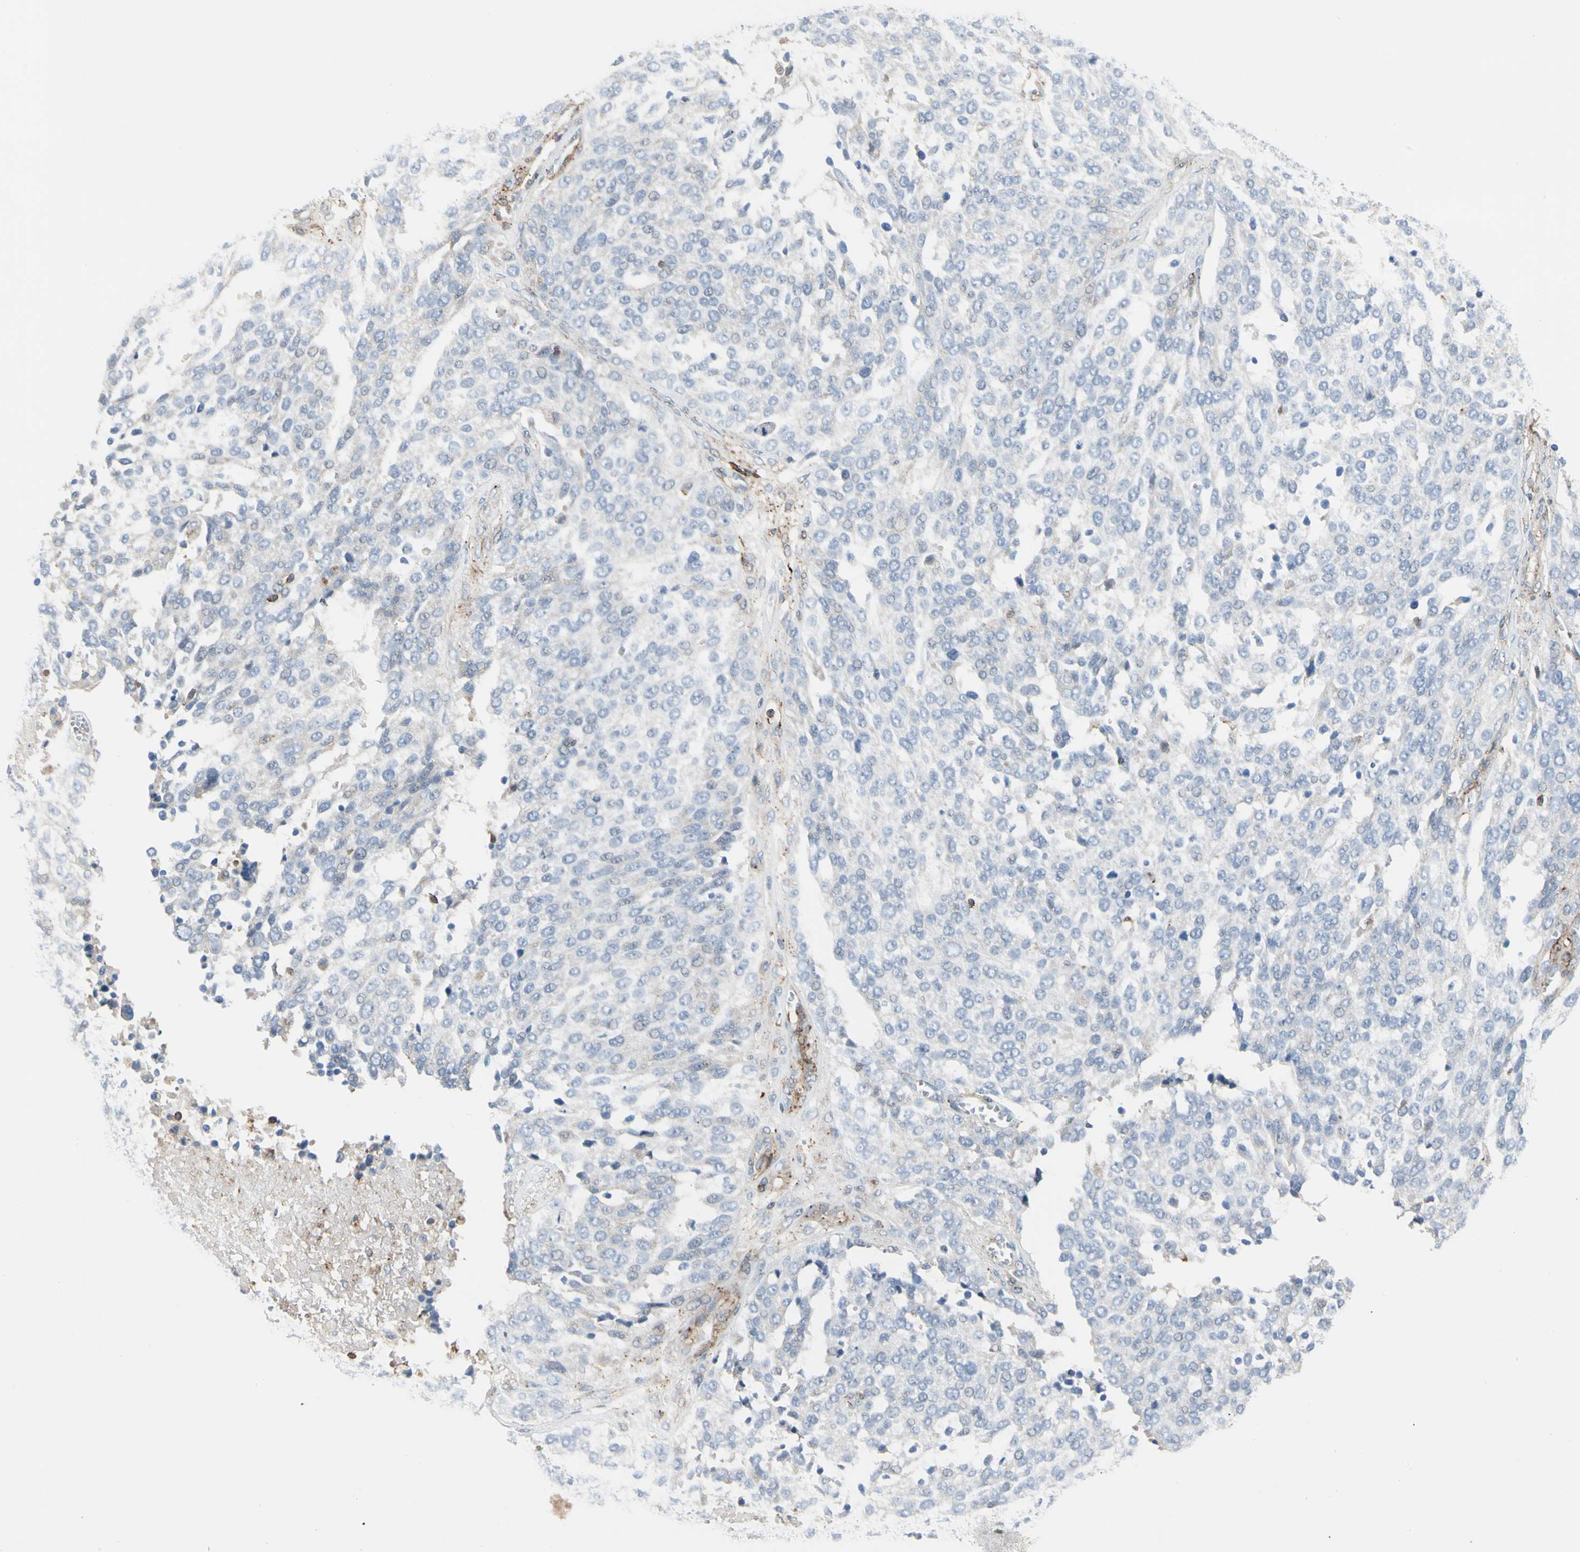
{"staining": {"intensity": "negative", "quantity": "none", "location": "none"}, "tissue": "ovarian cancer", "cell_type": "Tumor cells", "image_type": "cancer", "snomed": [{"axis": "morphology", "description": "Cystadenocarcinoma, serous, NOS"}, {"axis": "topography", "description": "Ovary"}], "caption": "There is no significant positivity in tumor cells of ovarian cancer (serous cystadenocarcinoma).", "gene": "CLEC2B", "patient": {"sex": "female", "age": 44}}